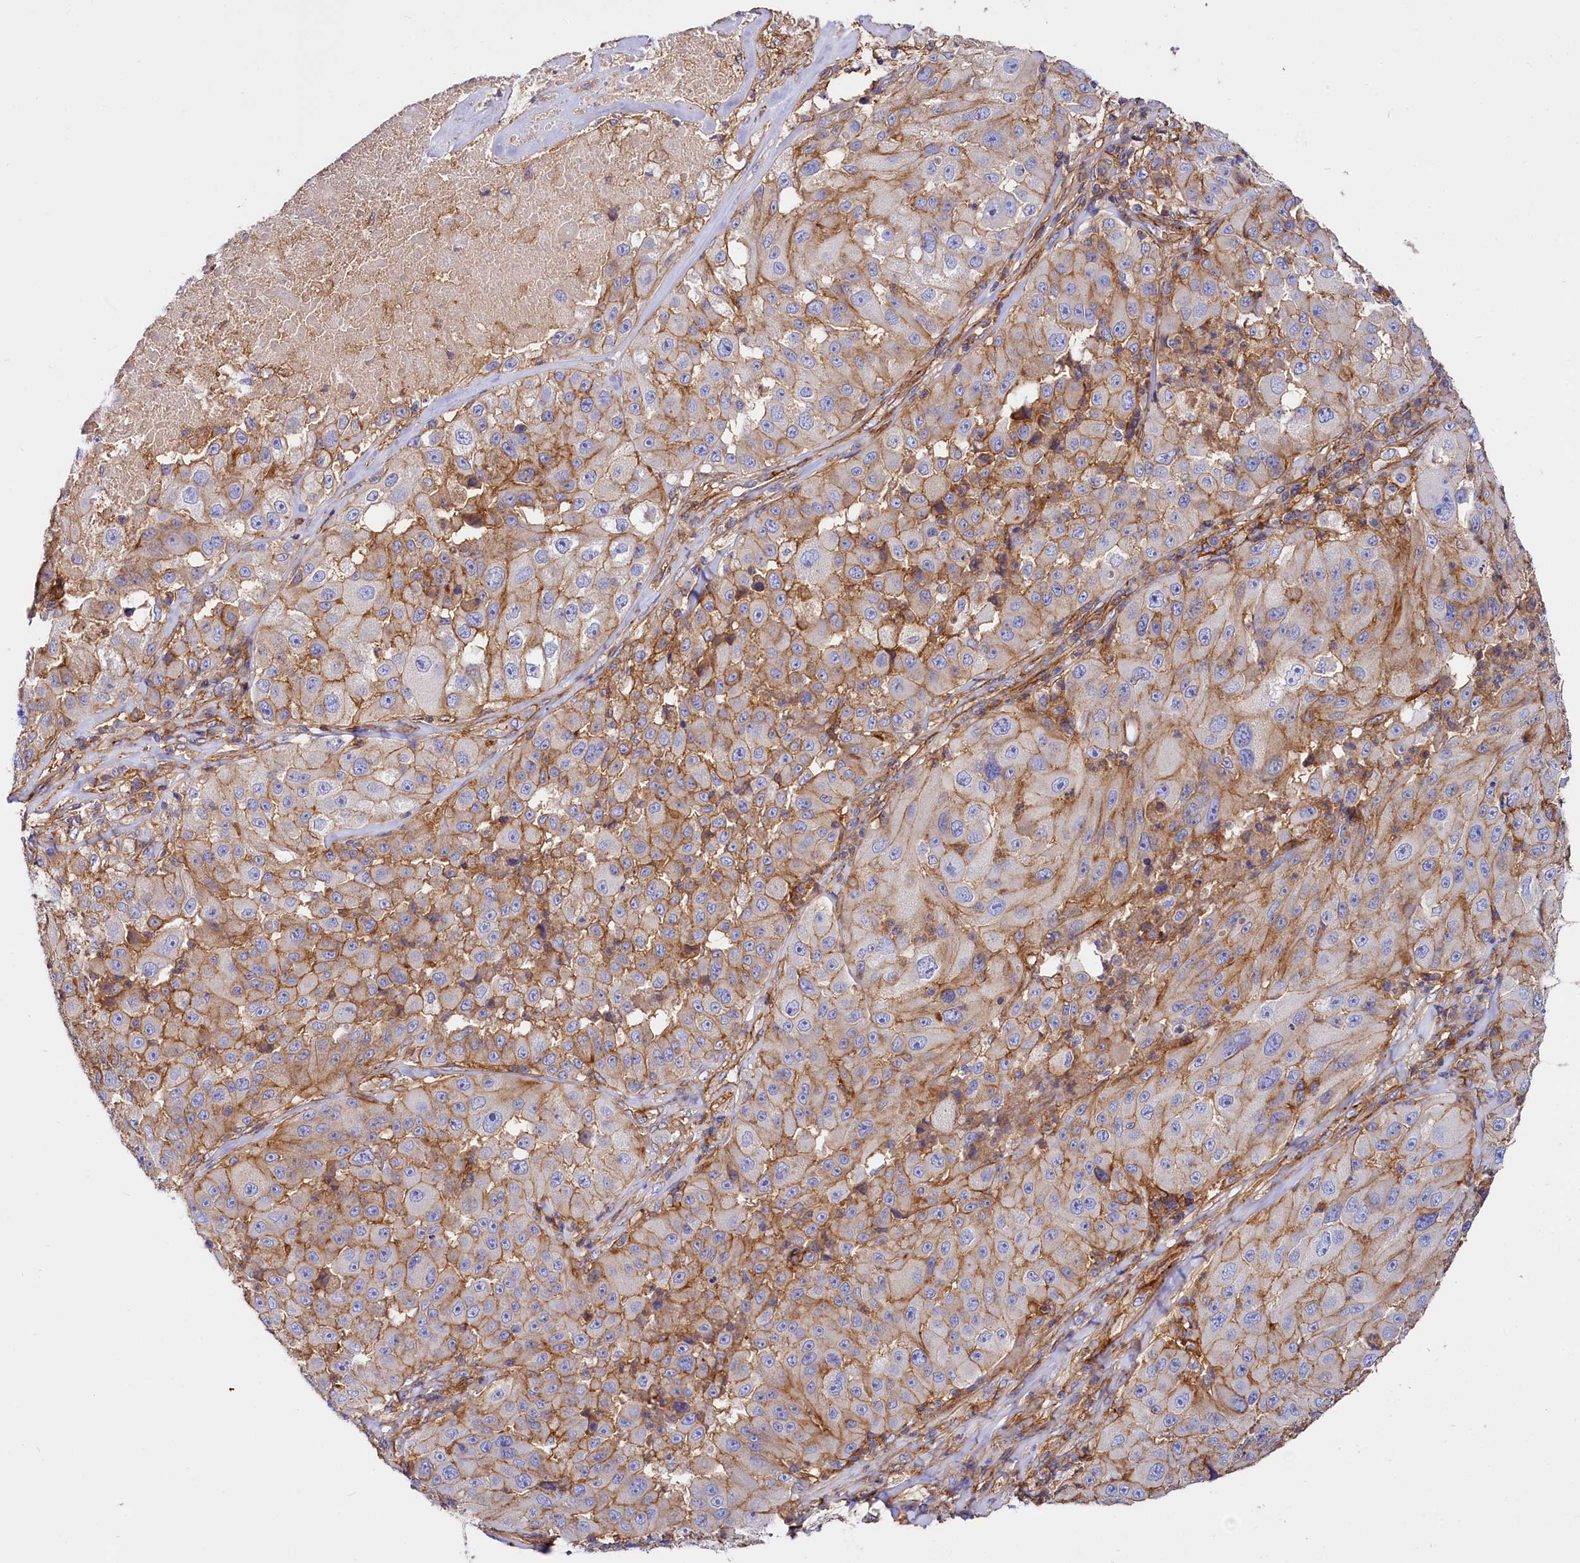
{"staining": {"intensity": "moderate", "quantity": "25%-75%", "location": "cytoplasmic/membranous"}, "tissue": "melanoma", "cell_type": "Tumor cells", "image_type": "cancer", "snomed": [{"axis": "morphology", "description": "Malignant melanoma, Metastatic site"}, {"axis": "topography", "description": "Lymph node"}], "caption": "This photomicrograph reveals immunohistochemistry staining of human melanoma, with medium moderate cytoplasmic/membranous staining in about 25%-75% of tumor cells.", "gene": "ANO6", "patient": {"sex": "male", "age": 62}}